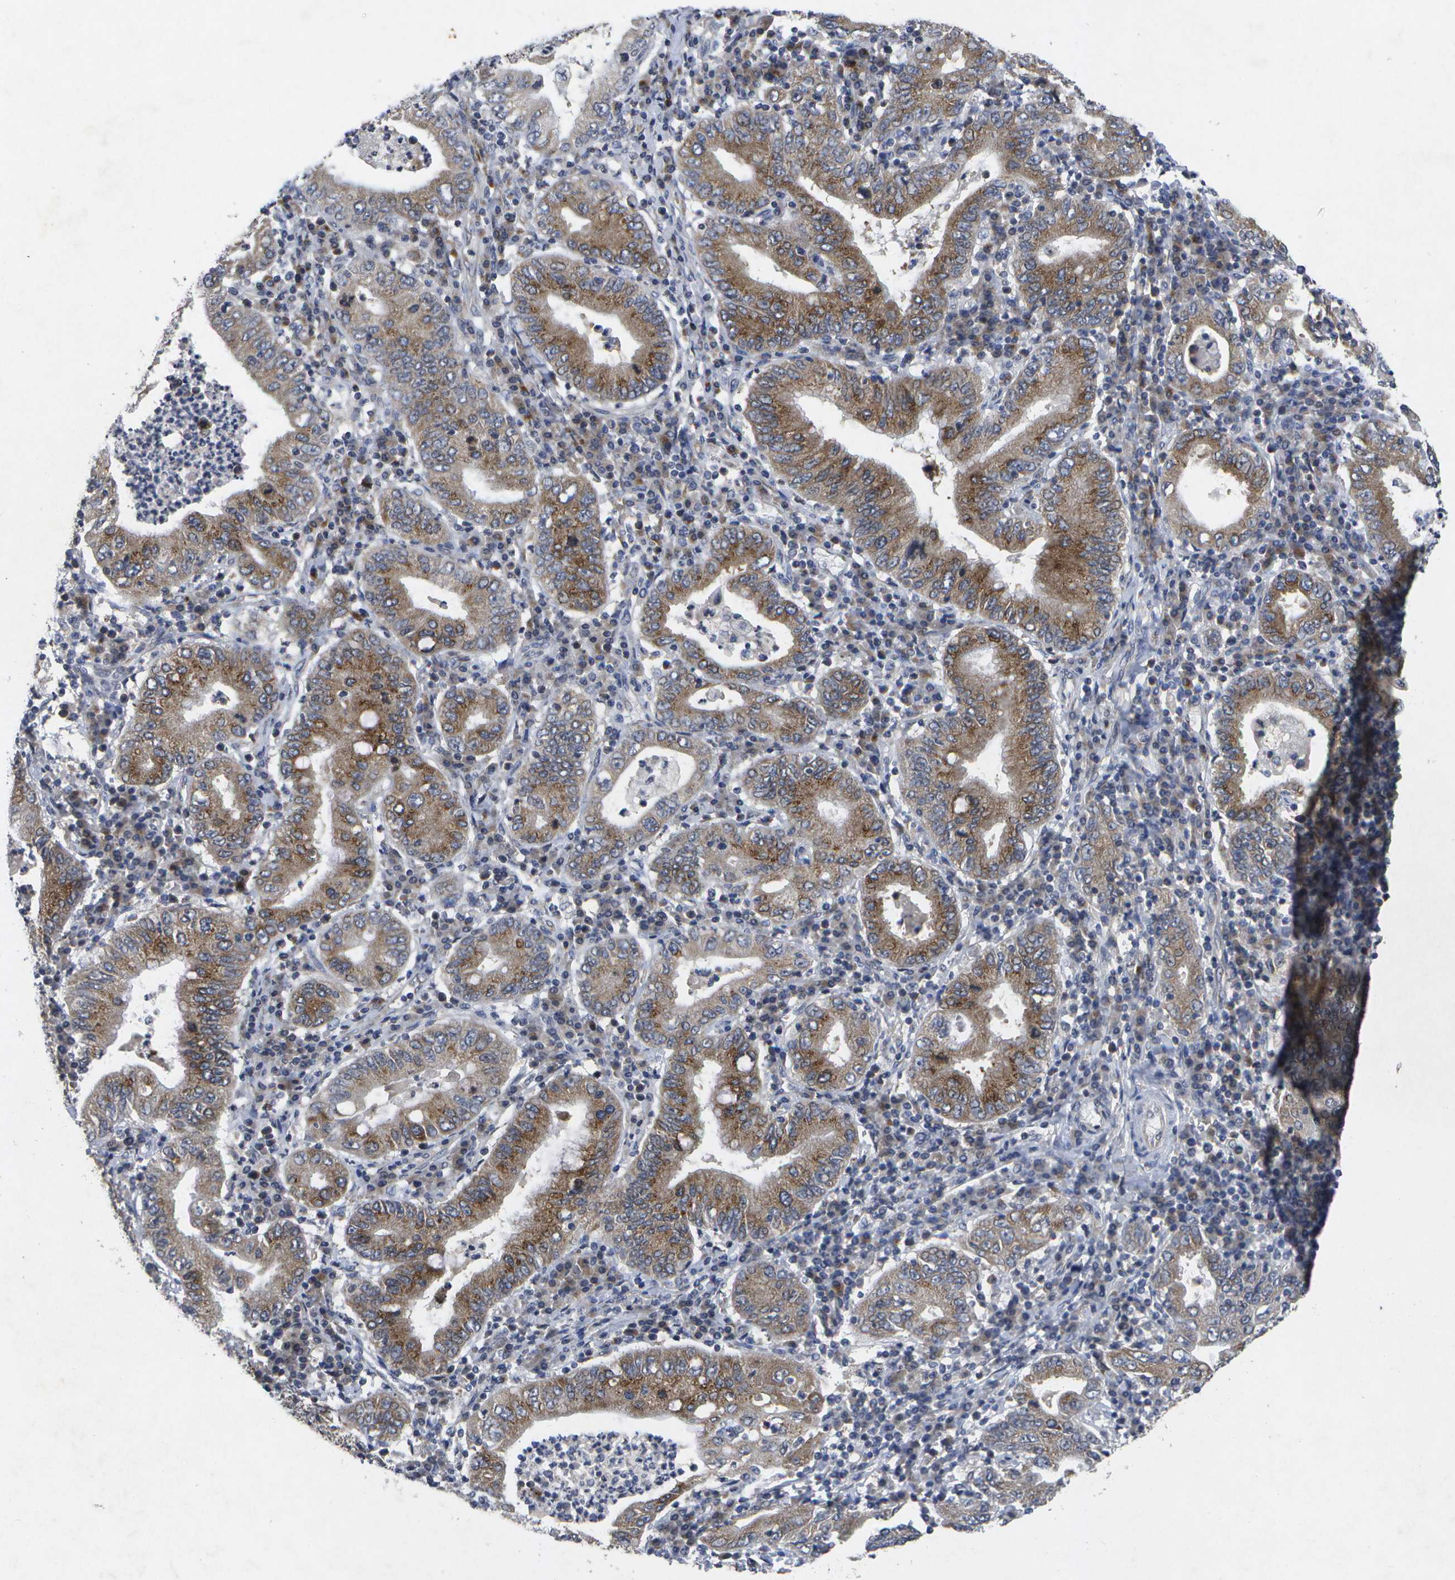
{"staining": {"intensity": "moderate", "quantity": ">75%", "location": "cytoplasmic/membranous"}, "tissue": "stomach cancer", "cell_type": "Tumor cells", "image_type": "cancer", "snomed": [{"axis": "morphology", "description": "Normal tissue, NOS"}, {"axis": "morphology", "description": "Adenocarcinoma, NOS"}, {"axis": "topography", "description": "Esophagus"}, {"axis": "topography", "description": "Stomach, upper"}, {"axis": "topography", "description": "Peripheral nerve tissue"}], "caption": "Protein expression analysis of adenocarcinoma (stomach) exhibits moderate cytoplasmic/membranous positivity in approximately >75% of tumor cells.", "gene": "KDELR1", "patient": {"sex": "male", "age": 62}}